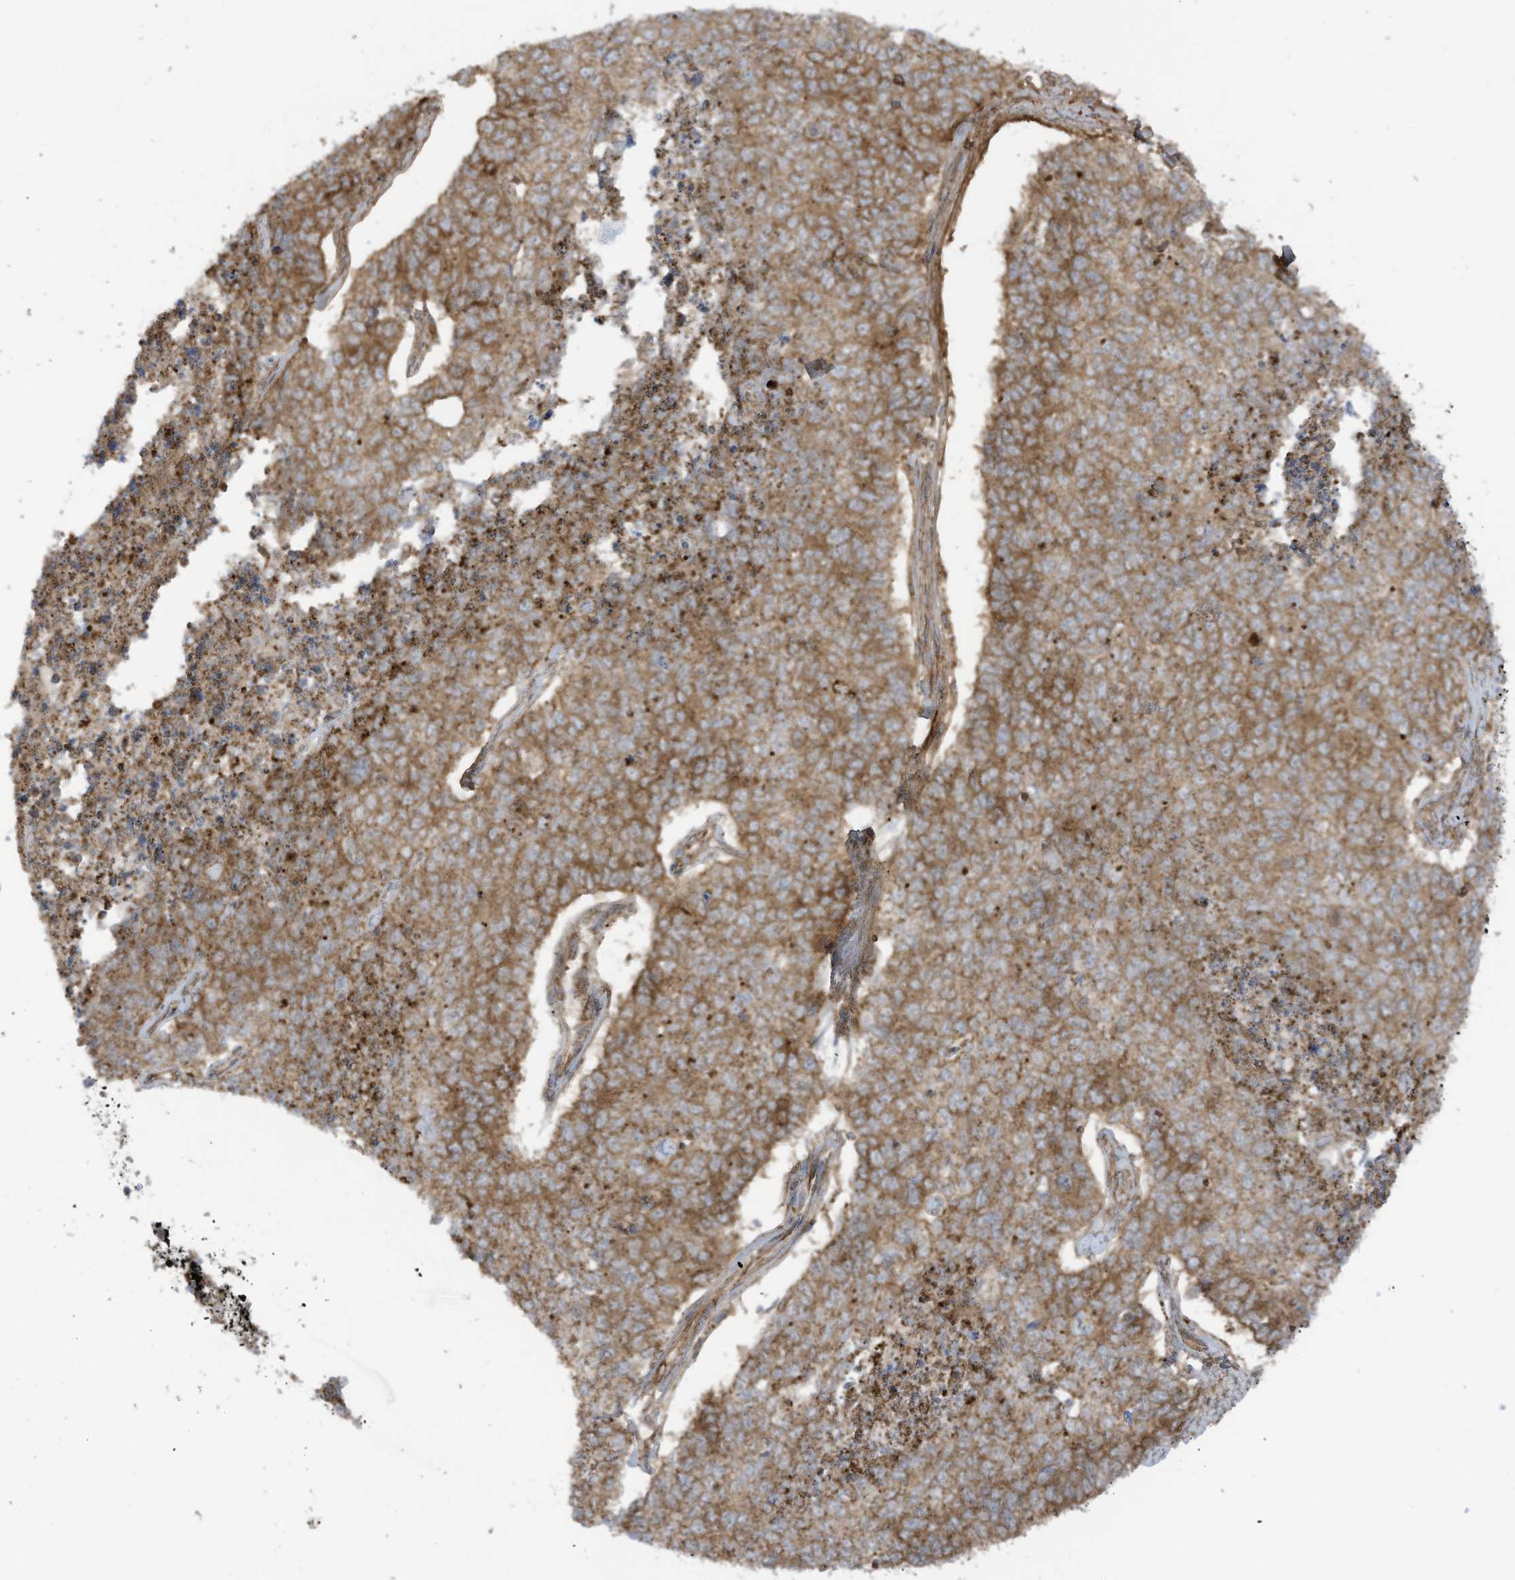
{"staining": {"intensity": "moderate", "quantity": ">75%", "location": "cytoplasmic/membranous"}, "tissue": "cervical cancer", "cell_type": "Tumor cells", "image_type": "cancer", "snomed": [{"axis": "morphology", "description": "Squamous cell carcinoma, NOS"}, {"axis": "topography", "description": "Cervix"}], "caption": "Immunohistochemical staining of human cervical squamous cell carcinoma reveals moderate cytoplasmic/membranous protein staining in approximately >75% of tumor cells.", "gene": "REPS1", "patient": {"sex": "female", "age": 63}}